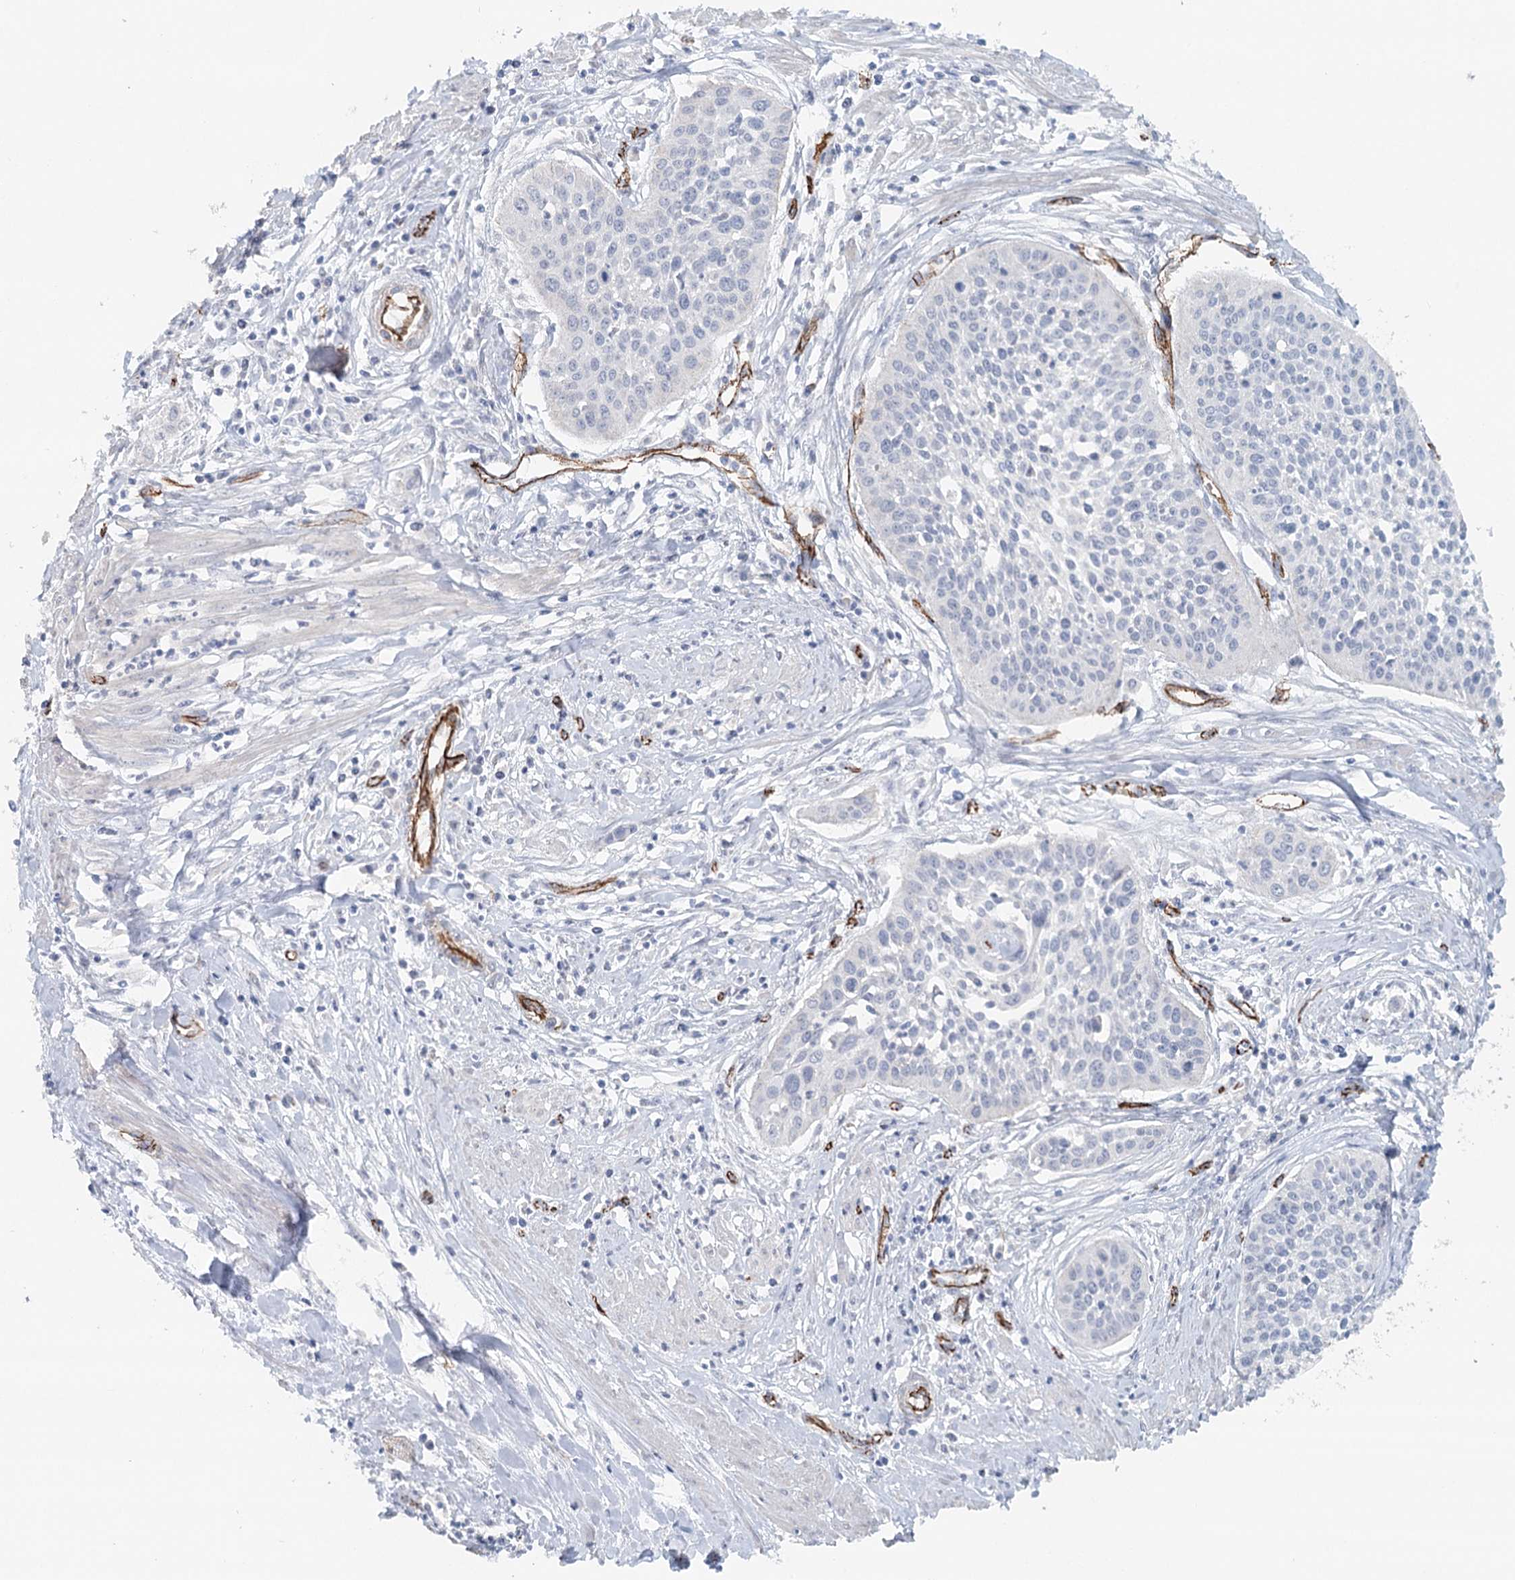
{"staining": {"intensity": "negative", "quantity": "none", "location": "none"}, "tissue": "cervical cancer", "cell_type": "Tumor cells", "image_type": "cancer", "snomed": [{"axis": "morphology", "description": "Squamous cell carcinoma, NOS"}, {"axis": "topography", "description": "Cervix"}], "caption": "Image shows no significant protein staining in tumor cells of squamous cell carcinoma (cervical). The staining was performed using DAB to visualize the protein expression in brown, while the nuclei were stained in blue with hematoxylin (Magnification: 20x).", "gene": "SYNPO", "patient": {"sex": "female", "age": 34}}